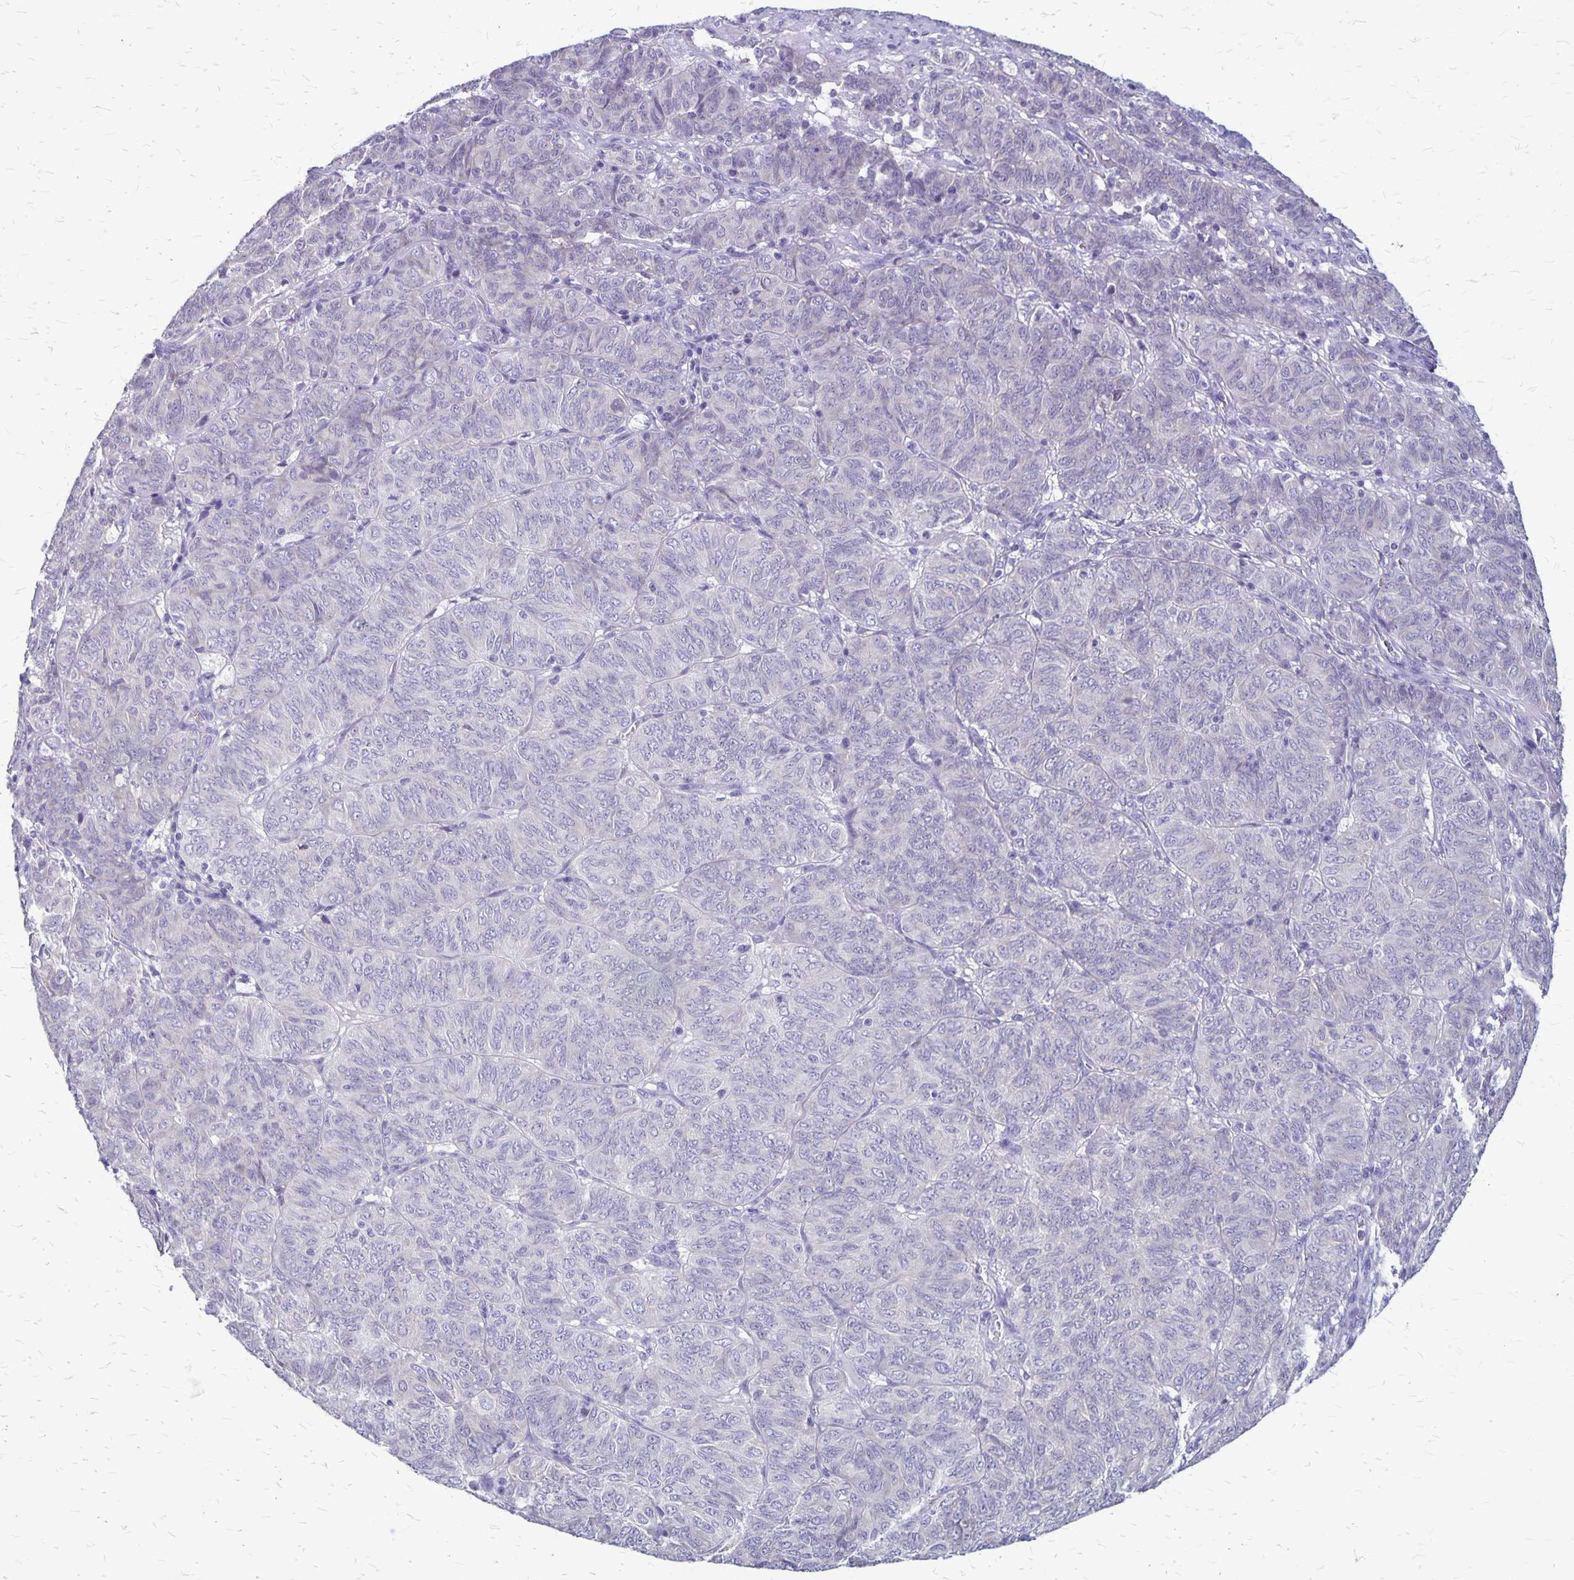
{"staining": {"intensity": "negative", "quantity": "none", "location": "none"}, "tissue": "ovarian cancer", "cell_type": "Tumor cells", "image_type": "cancer", "snomed": [{"axis": "morphology", "description": "Carcinoma, endometroid"}, {"axis": "topography", "description": "Ovary"}], "caption": "A photomicrograph of ovarian endometroid carcinoma stained for a protein shows no brown staining in tumor cells. (DAB immunohistochemistry with hematoxylin counter stain).", "gene": "PLXNB3", "patient": {"sex": "female", "age": 80}}